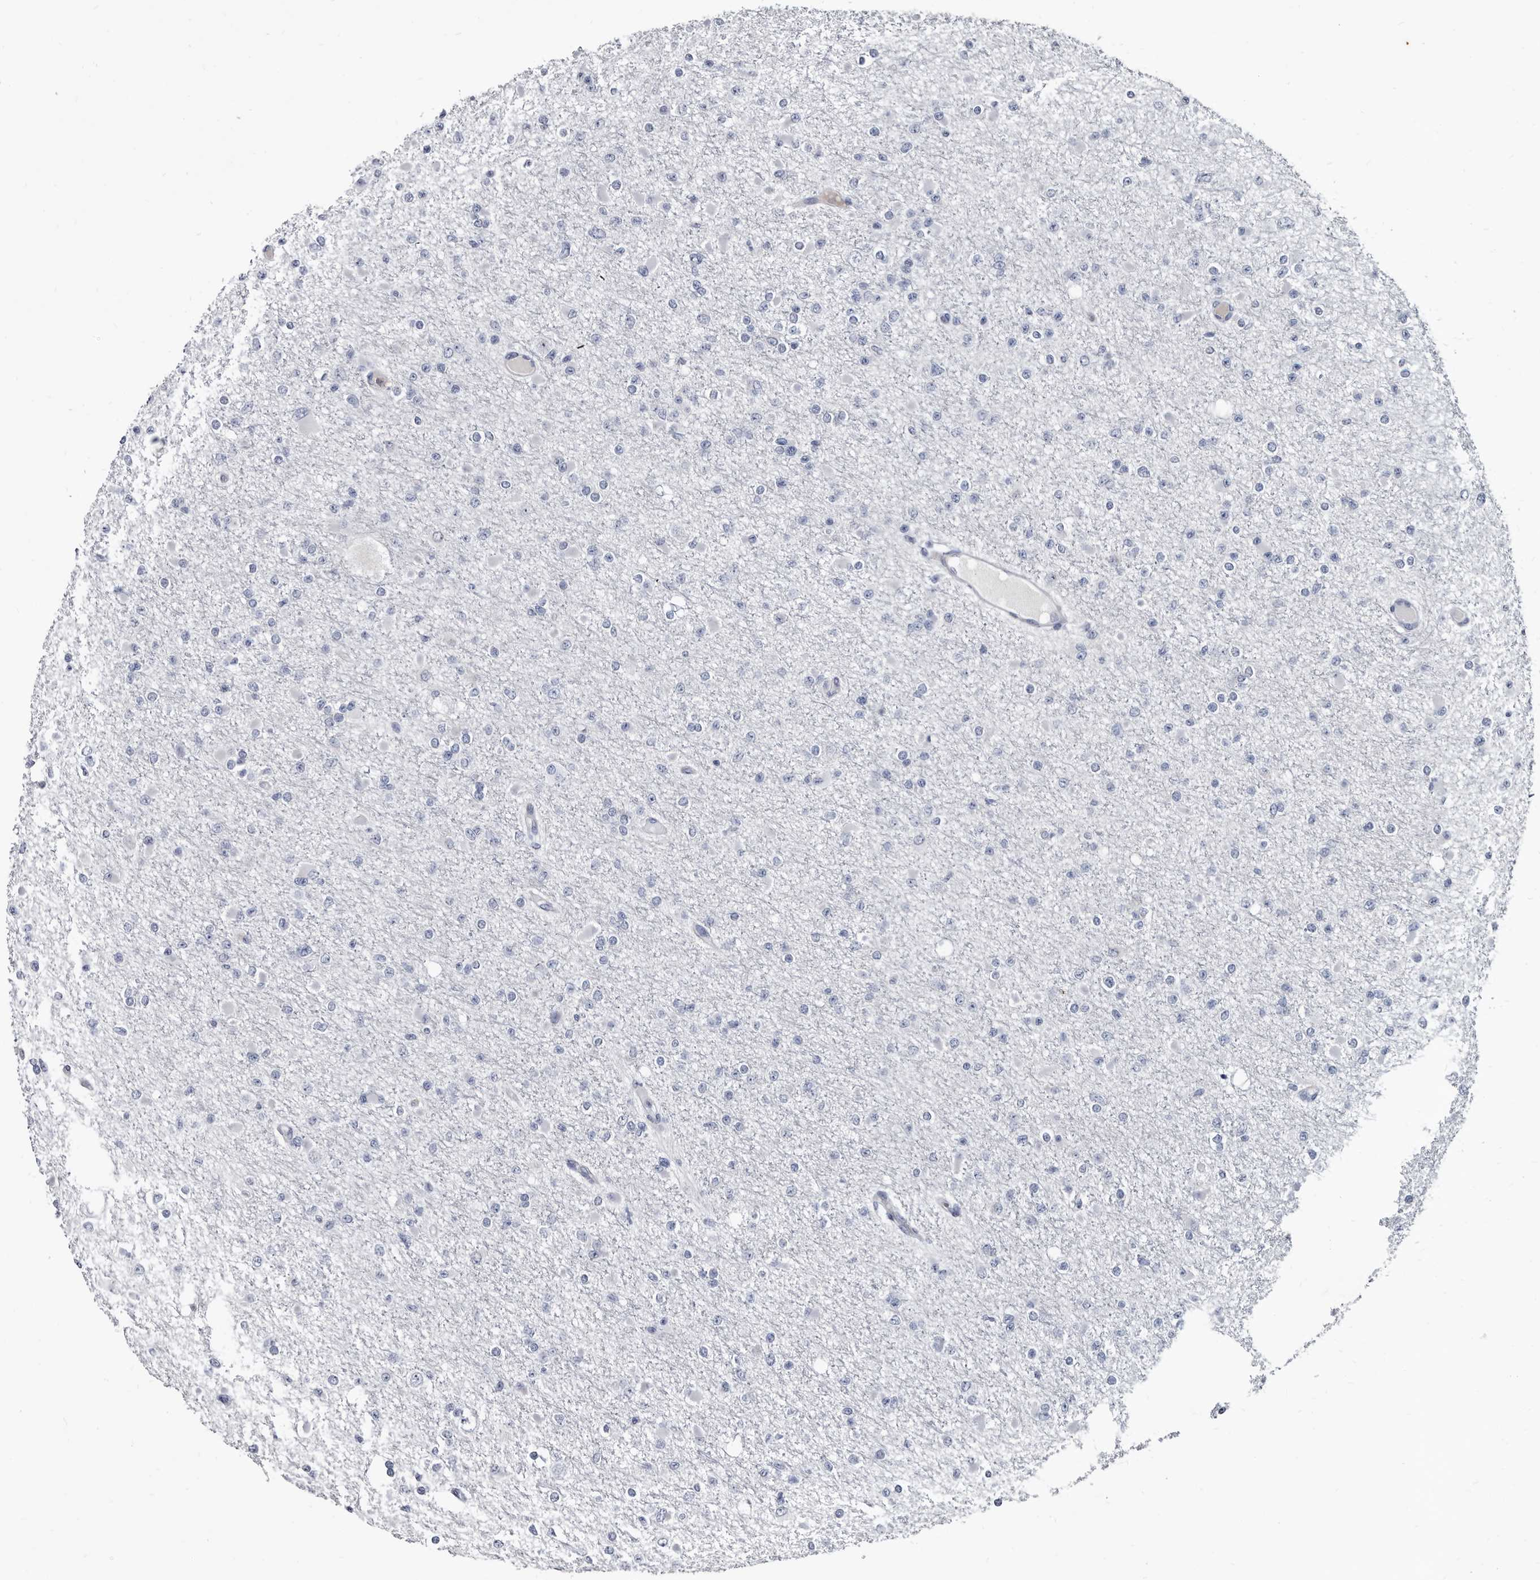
{"staining": {"intensity": "negative", "quantity": "none", "location": "none"}, "tissue": "glioma", "cell_type": "Tumor cells", "image_type": "cancer", "snomed": [{"axis": "morphology", "description": "Glioma, malignant, Low grade"}, {"axis": "topography", "description": "Brain"}], "caption": "Immunohistochemical staining of low-grade glioma (malignant) shows no significant positivity in tumor cells.", "gene": "PRSS8", "patient": {"sex": "female", "age": 22}}